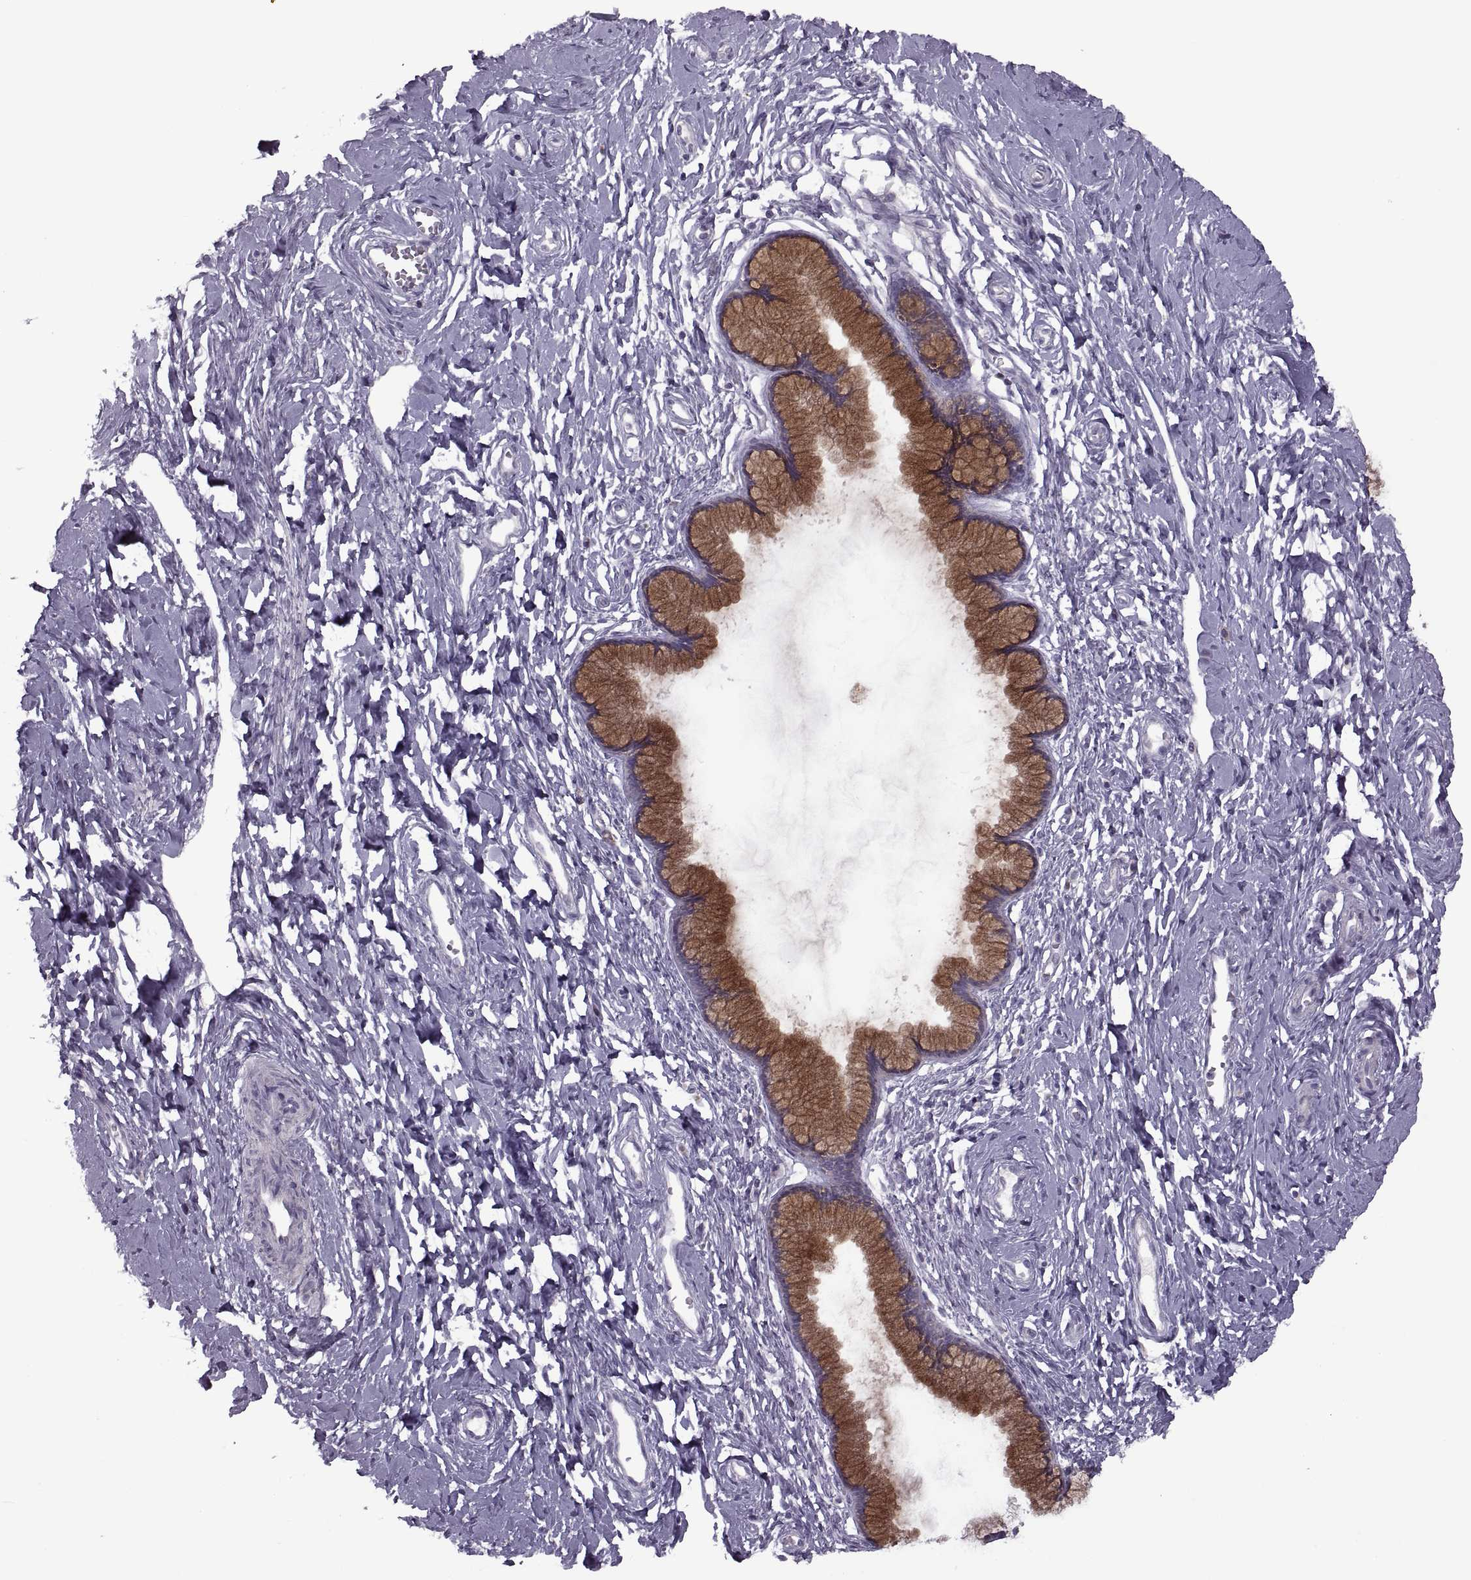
{"staining": {"intensity": "strong", "quantity": ">75%", "location": "cytoplasmic/membranous"}, "tissue": "cervix", "cell_type": "Glandular cells", "image_type": "normal", "snomed": [{"axis": "morphology", "description": "Normal tissue, NOS"}, {"axis": "topography", "description": "Cervix"}], "caption": "This is an image of immunohistochemistry staining of normal cervix, which shows strong positivity in the cytoplasmic/membranous of glandular cells.", "gene": "PIERCE1", "patient": {"sex": "female", "age": 40}}